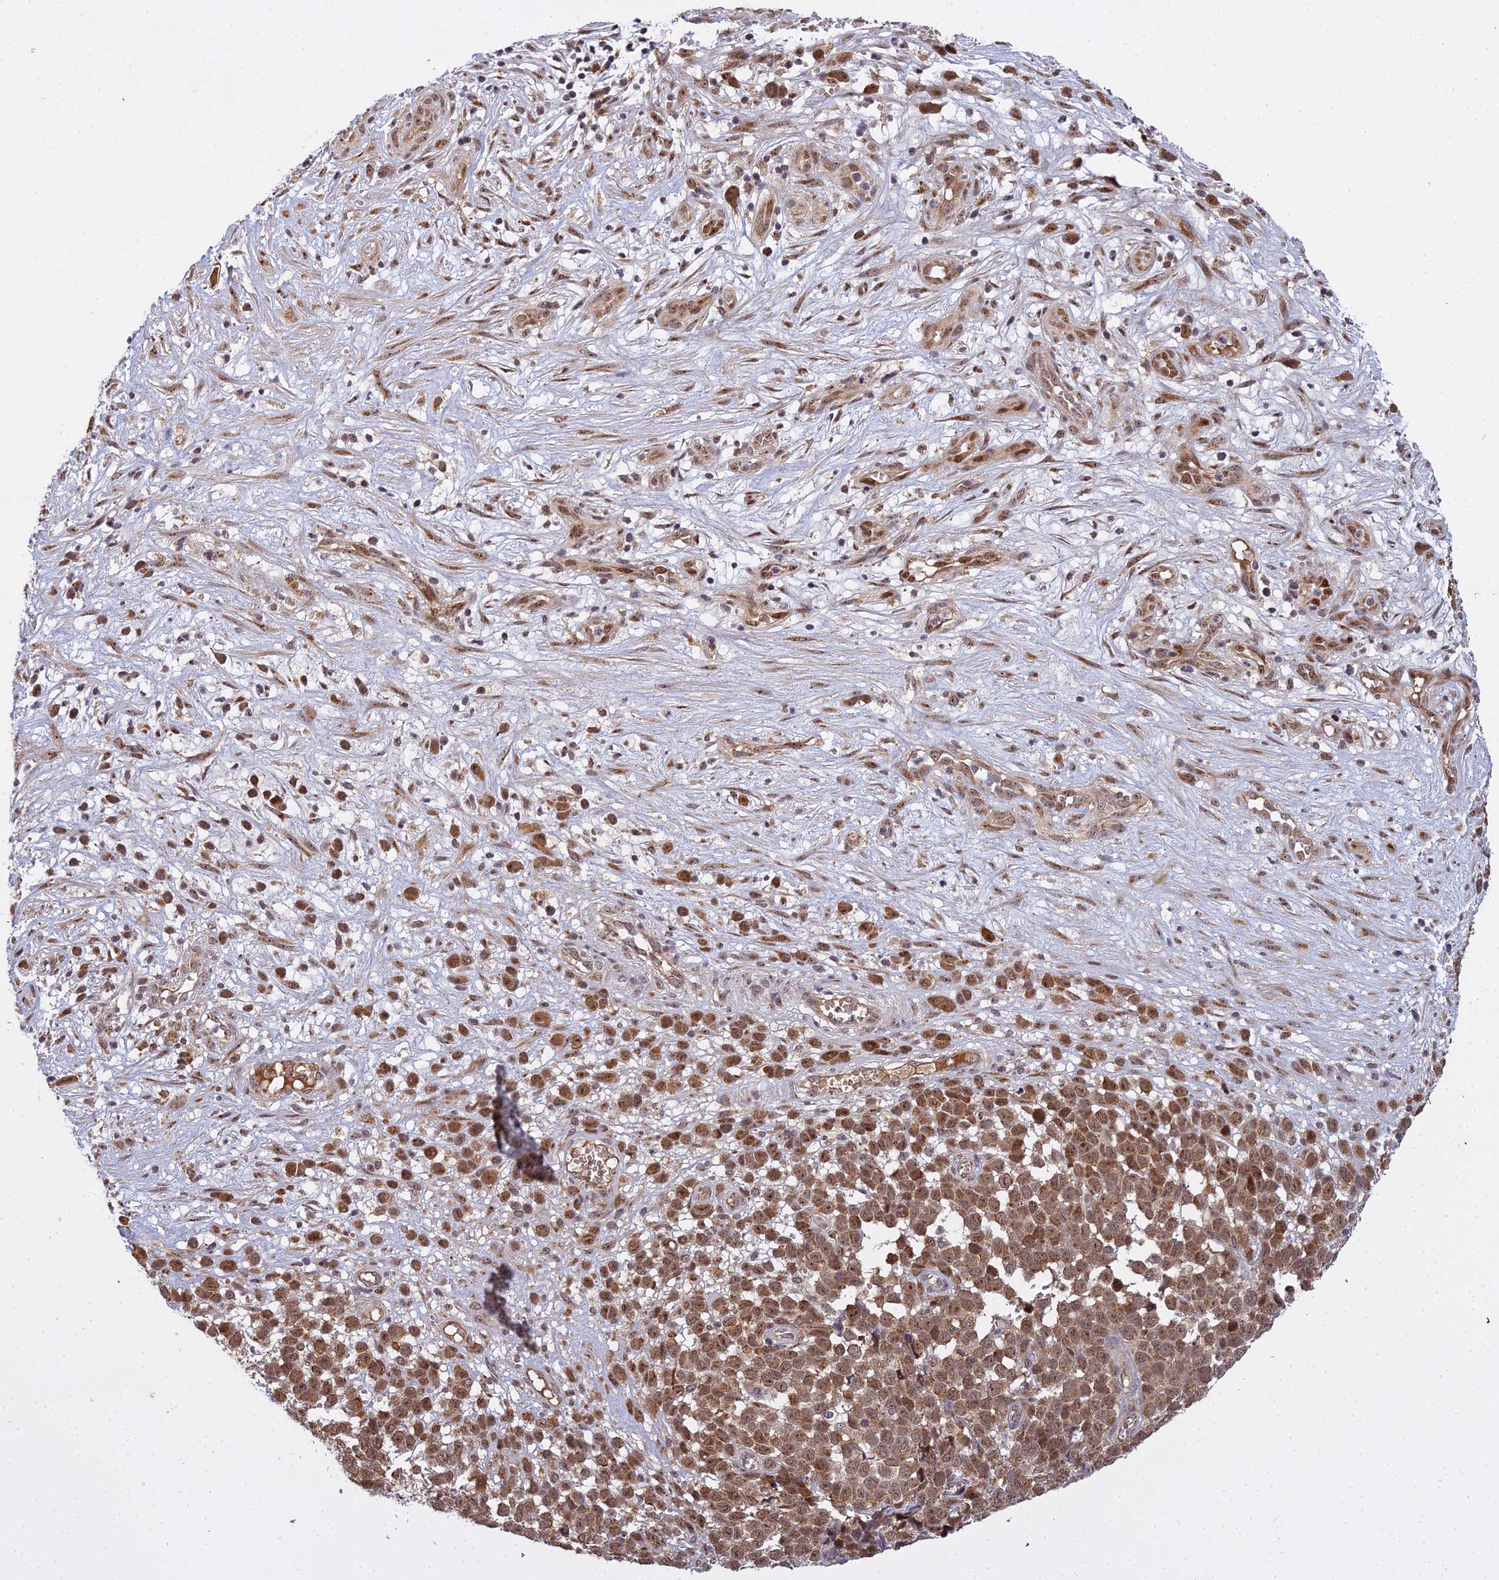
{"staining": {"intensity": "moderate", "quantity": ">75%", "location": "cytoplasmic/membranous,nuclear"}, "tissue": "melanoma", "cell_type": "Tumor cells", "image_type": "cancer", "snomed": [{"axis": "morphology", "description": "Malignant melanoma, NOS"}, {"axis": "topography", "description": "Nose, NOS"}], "caption": "About >75% of tumor cells in human melanoma demonstrate moderate cytoplasmic/membranous and nuclear protein positivity as visualized by brown immunohistochemical staining.", "gene": "MEOX1", "patient": {"sex": "female", "age": 48}}